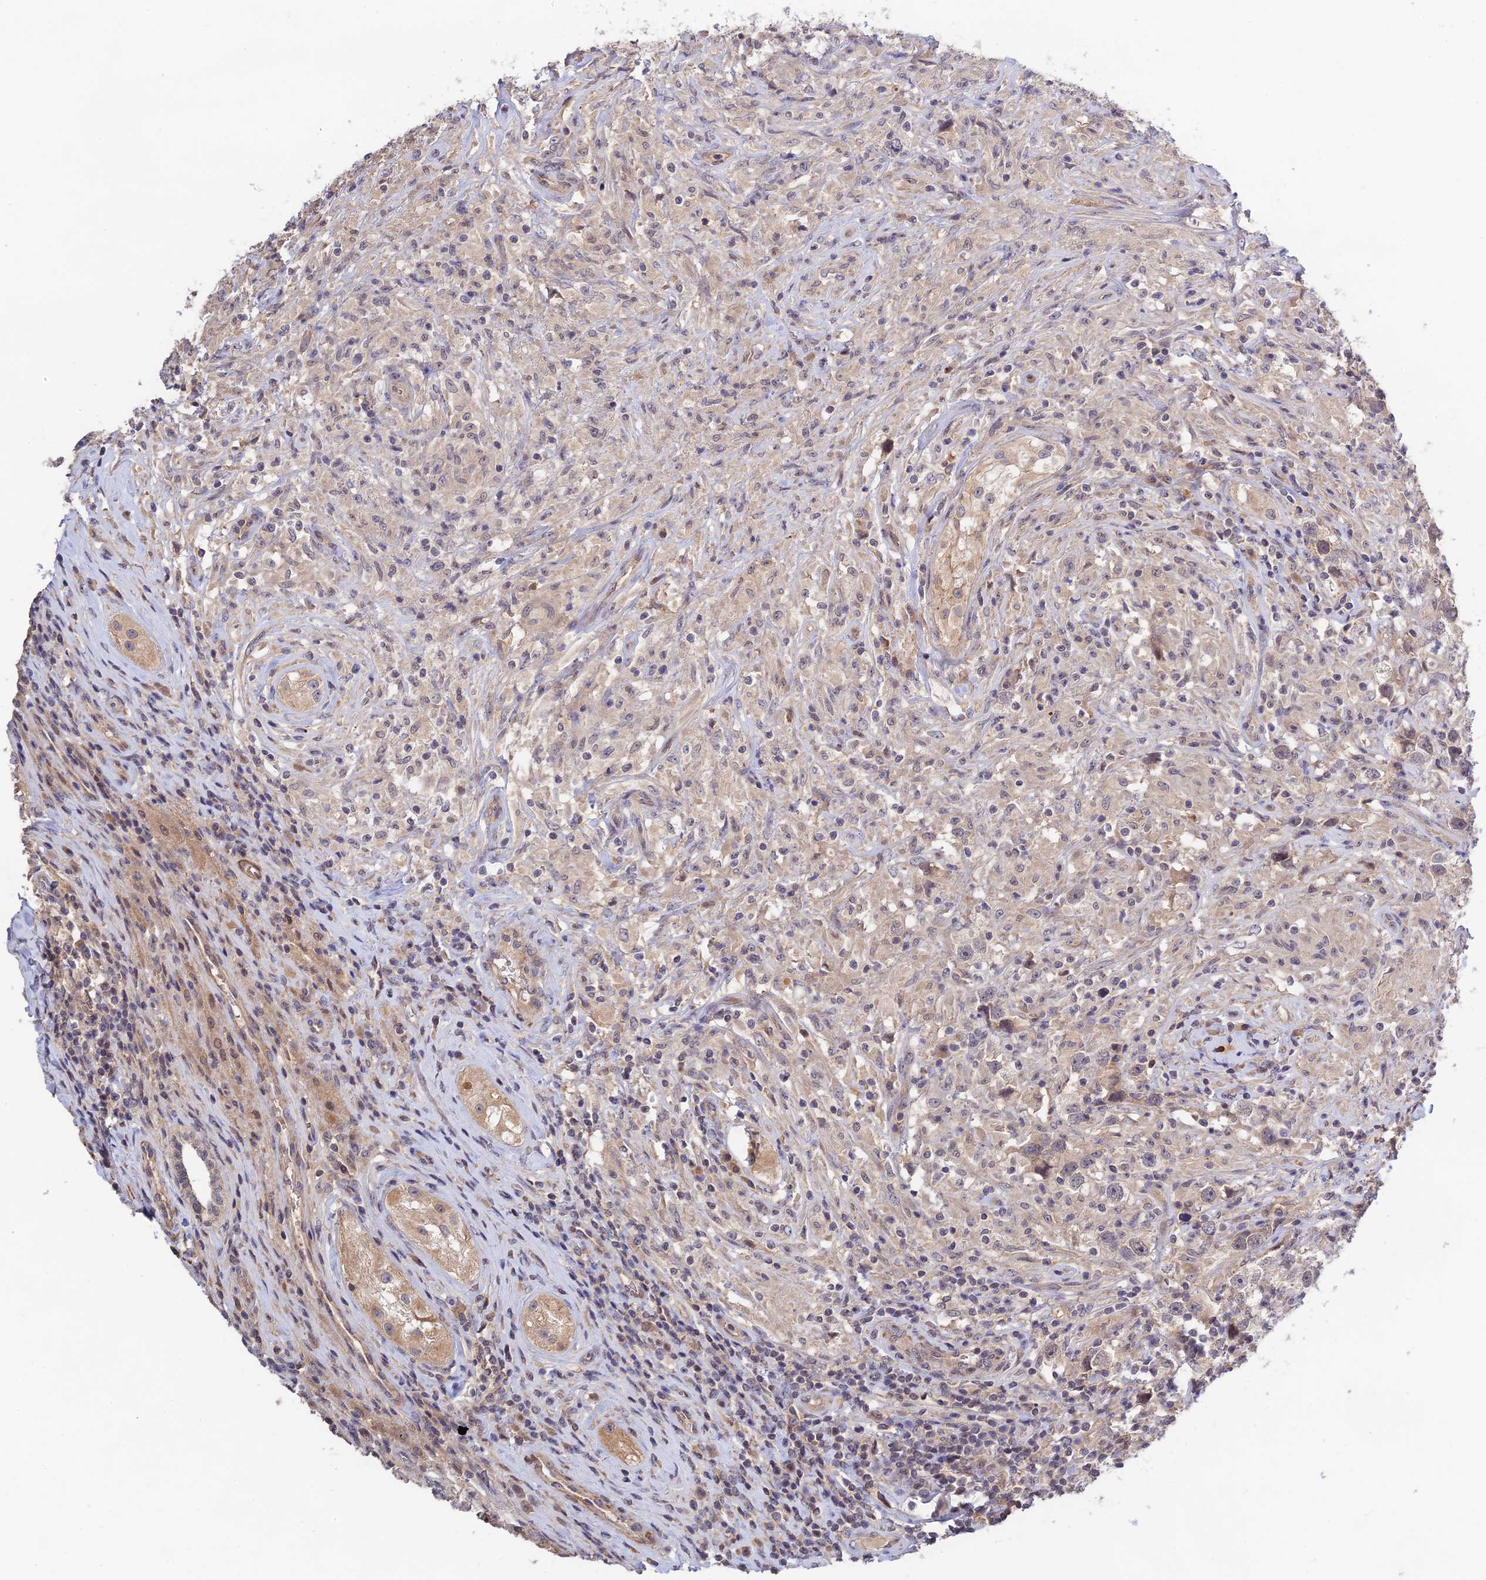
{"staining": {"intensity": "negative", "quantity": "none", "location": "none"}, "tissue": "testis cancer", "cell_type": "Tumor cells", "image_type": "cancer", "snomed": [{"axis": "morphology", "description": "Seminoma, NOS"}, {"axis": "topography", "description": "Testis"}], "caption": "This is a photomicrograph of IHC staining of seminoma (testis), which shows no positivity in tumor cells. (DAB immunohistochemistry visualized using brightfield microscopy, high magnification).", "gene": "CWH43", "patient": {"sex": "male", "age": 49}}